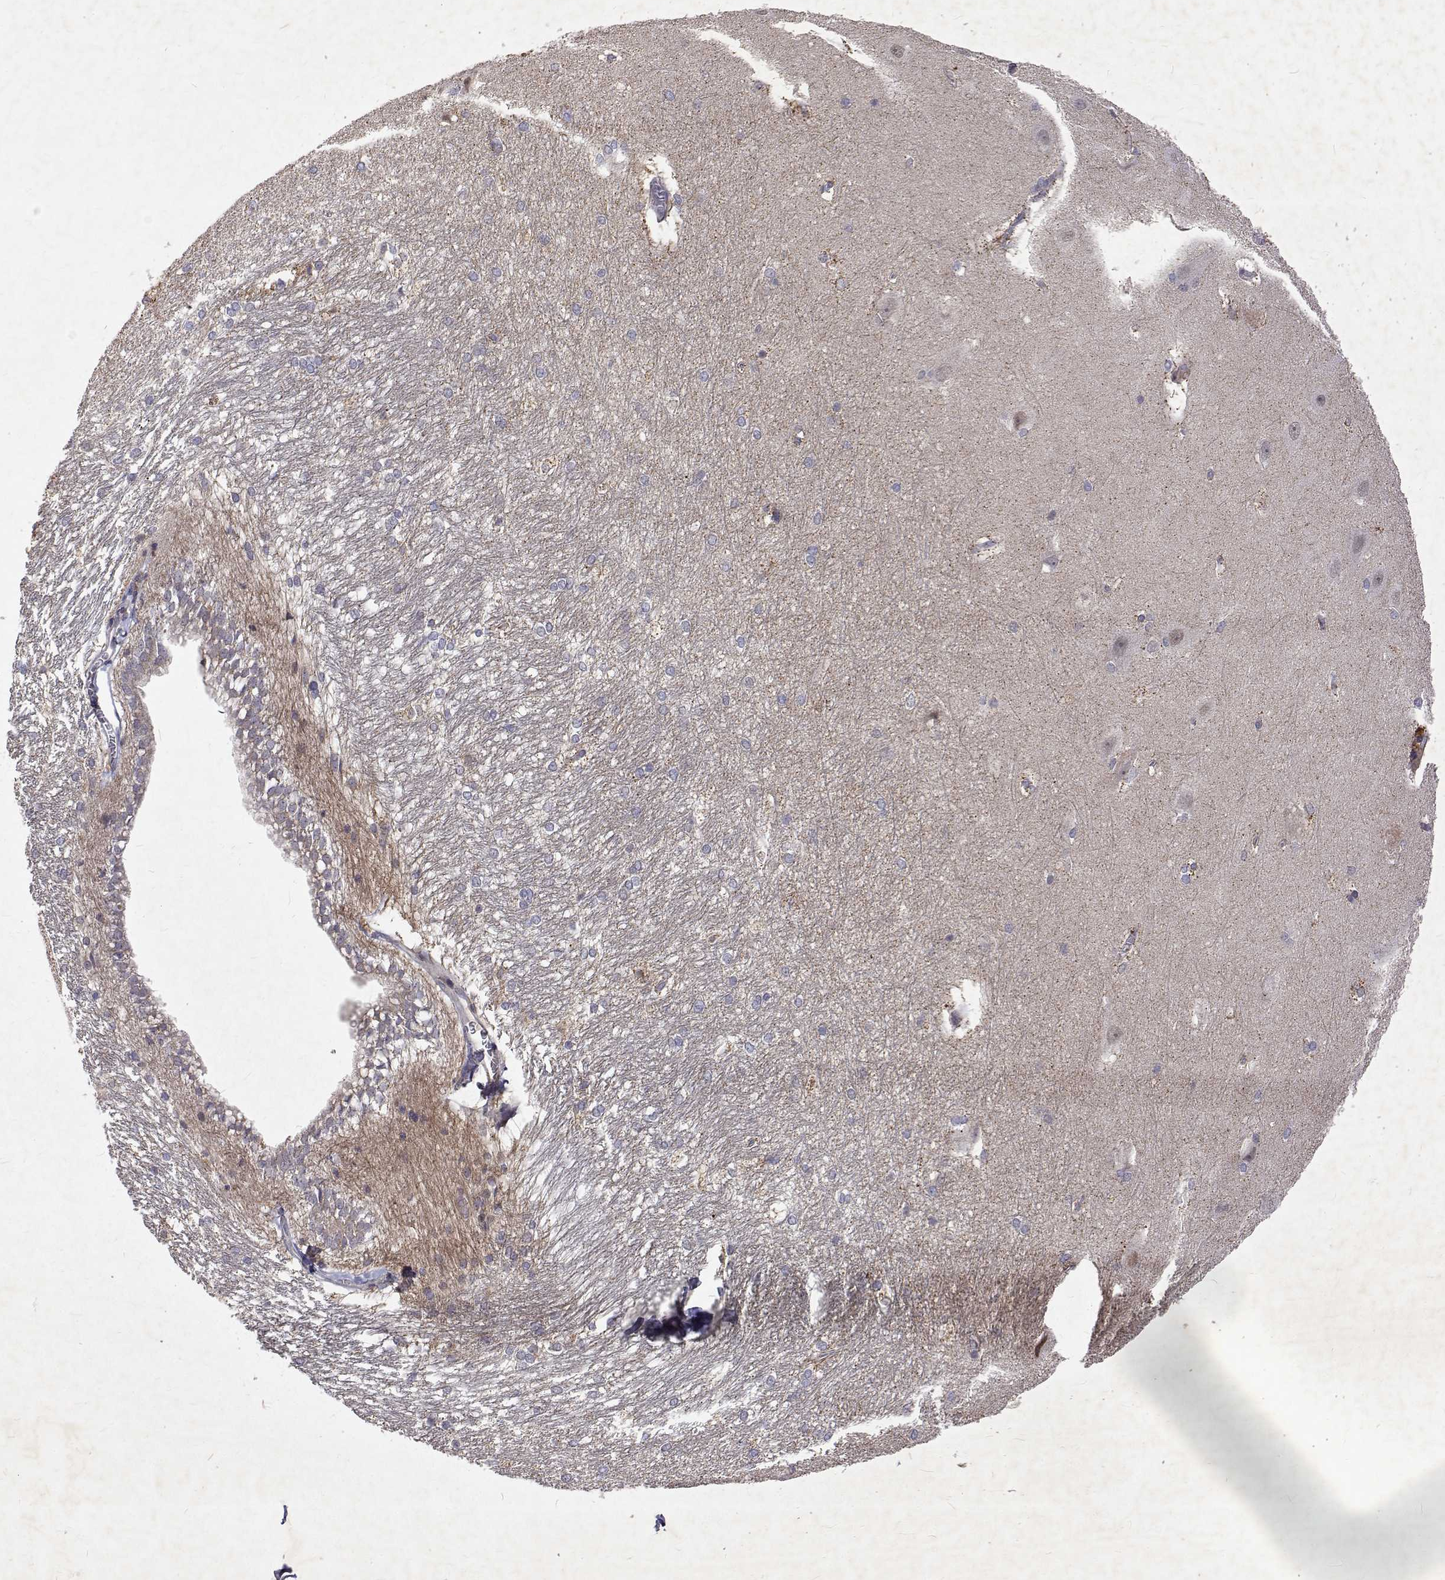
{"staining": {"intensity": "weak", "quantity": "<25%", "location": "cytoplasmic/membranous"}, "tissue": "hippocampus", "cell_type": "Glial cells", "image_type": "normal", "snomed": [{"axis": "morphology", "description": "Normal tissue, NOS"}, {"axis": "topography", "description": "Cerebral cortex"}, {"axis": "topography", "description": "Hippocampus"}], "caption": "Immunohistochemistry of unremarkable human hippocampus demonstrates no staining in glial cells.", "gene": "ALKBH8", "patient": {"sex": "female", "age": 19}}